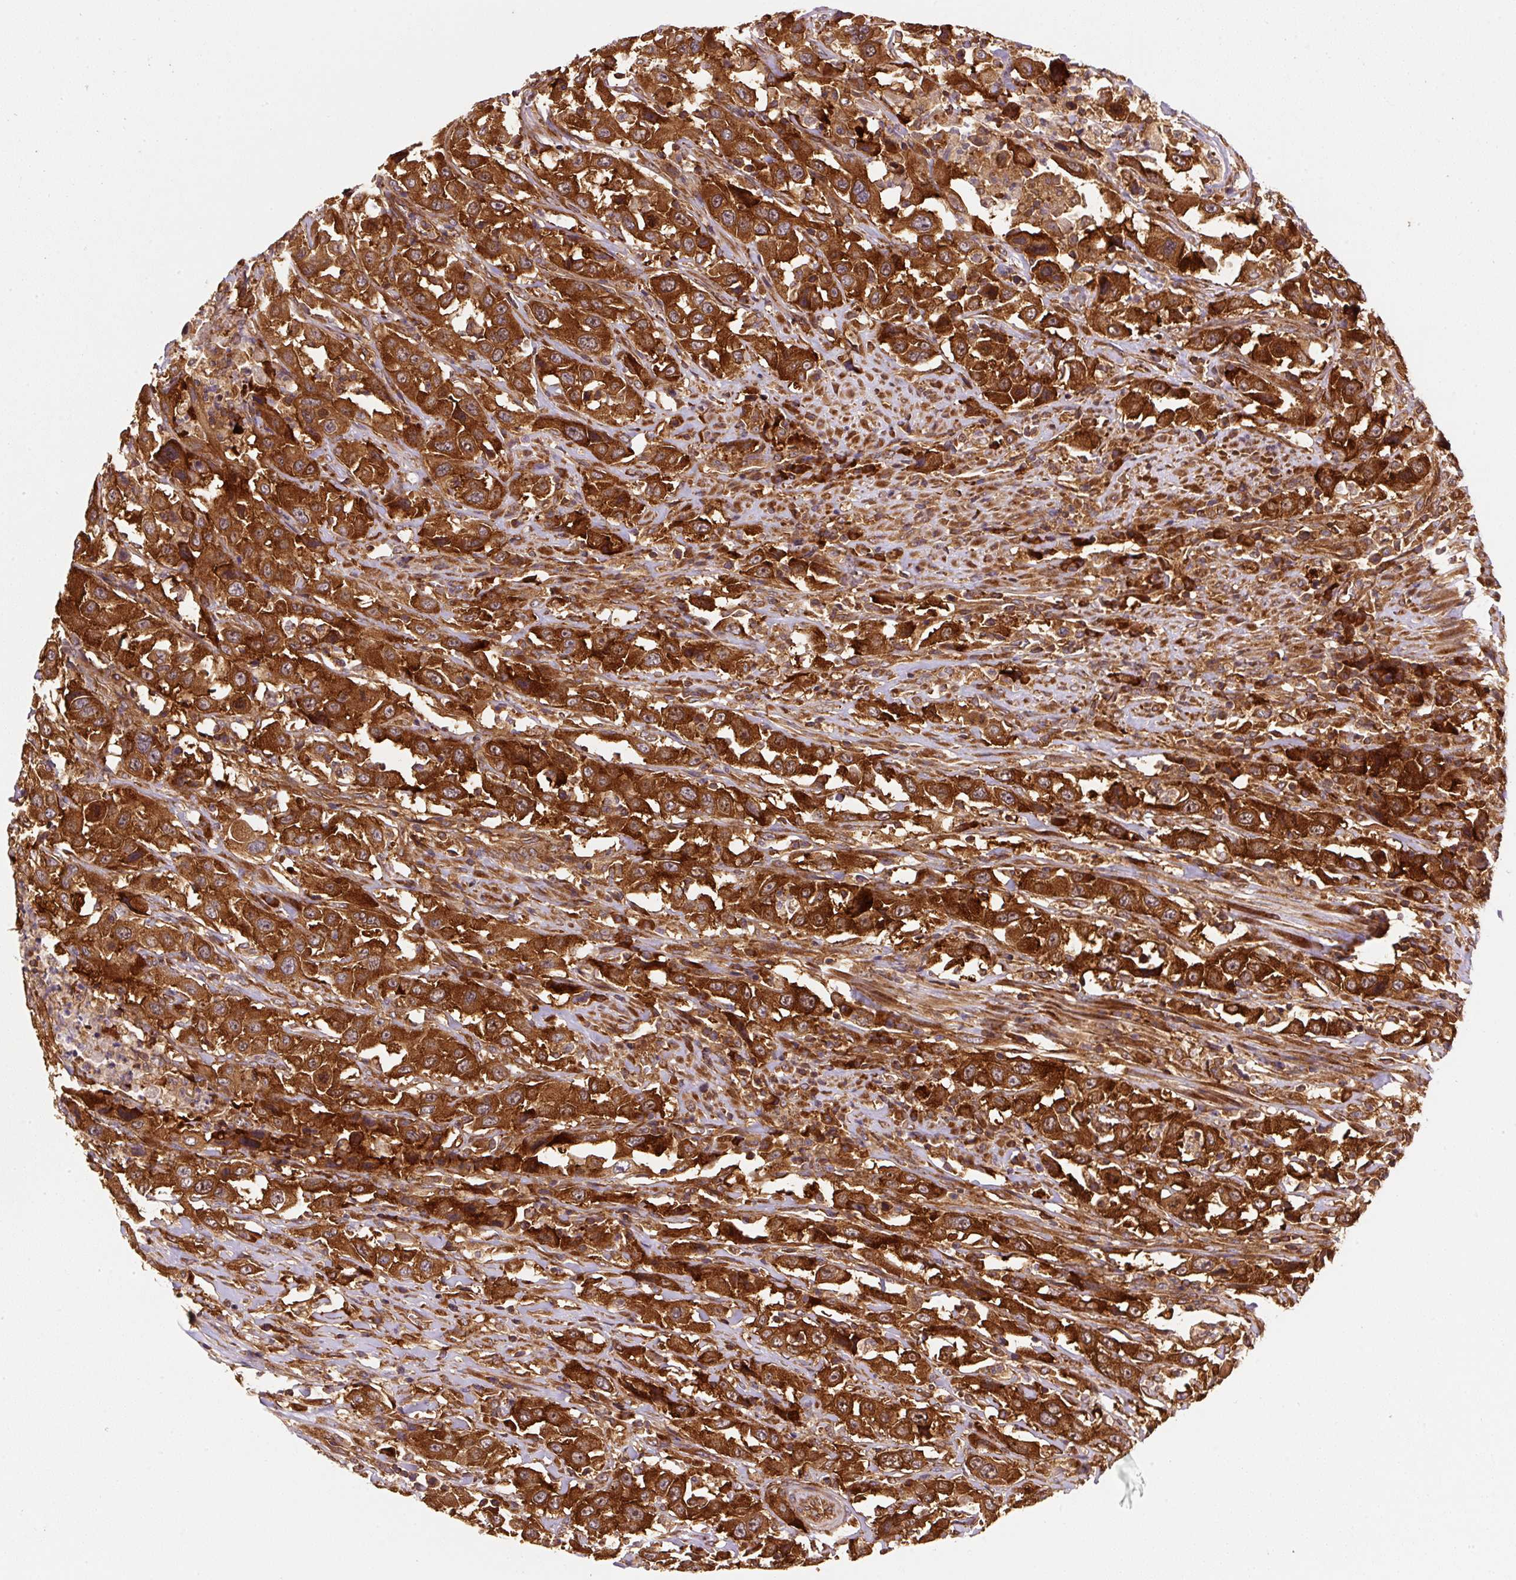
{"staining": {"intensity": "strong", "quantity": ">75%", "location": "cytoplasmic/membranous"}, "tissue": "urothelial cancer", "cell_type": "Tumor cells", "image_type": "cancer", "snomed": [{"axis": "morphology", "description": "Urothelial carcinoma, High grade"}, {"axis": "topography", "description": "Urinary bladder"}], "caption": "The histopathology image demonstrates a brown stain indicating the presence of a protein in the cytoplasmic/membranous of tumor cells in urothelial cancer.", "gene": "EIF2S2", "patient": {"sex": "male", "age": 61}}